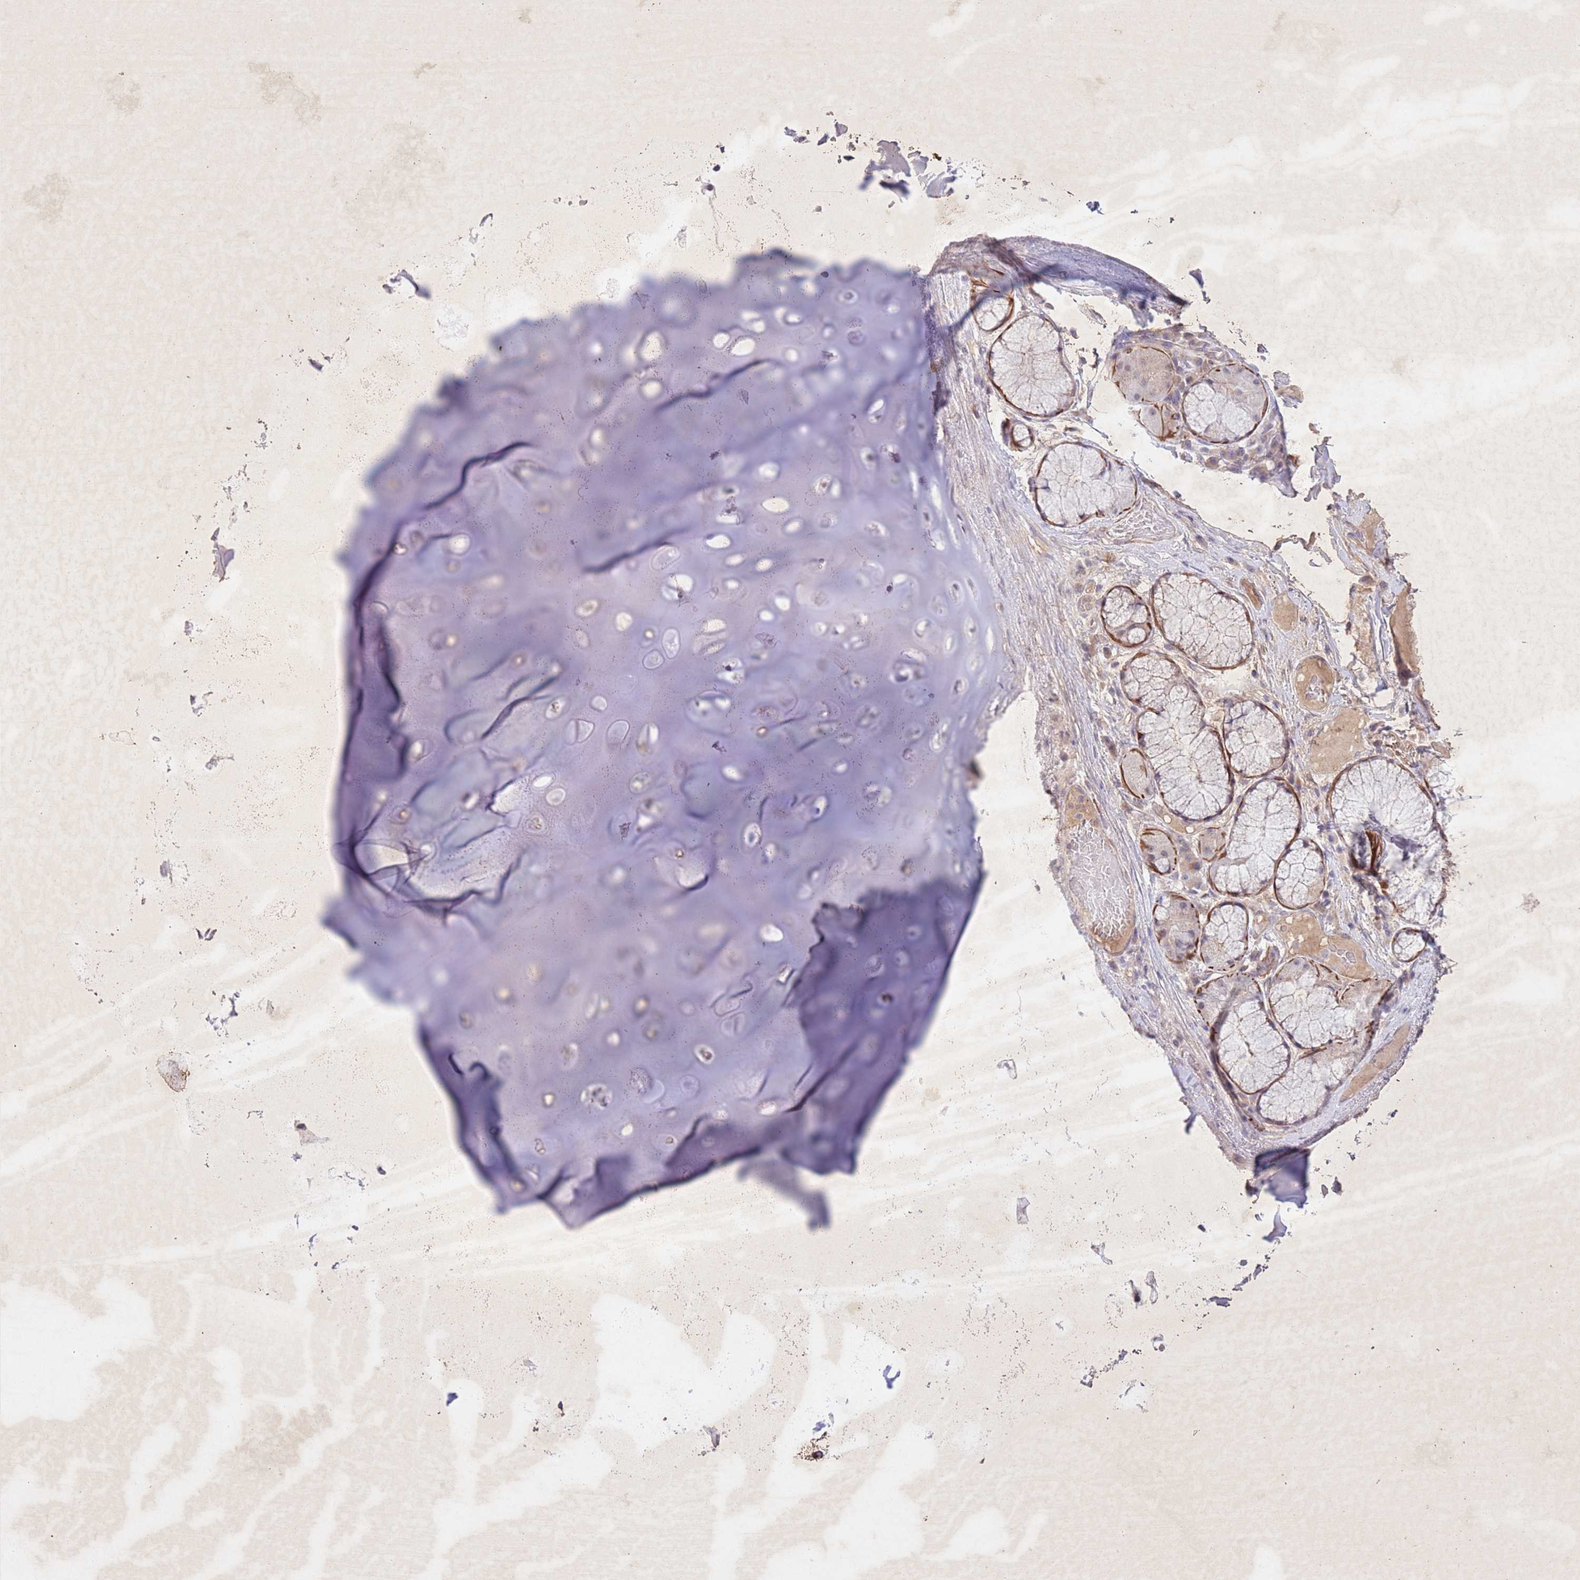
{"staining": {"intensity": "negative", "quantity": "none", "location": "none"}, "tissue": "soft tissue", "cell_type": "Chondrocytes", "image_type": "normal", "snomed": [{"axis": "morphology", "description": "Normal tissue, NOS"}, {"axis": "topography", "description": "Cartilage tissue"}, {"axis": "topography", "description": "Bronchus"}], "caption": "Immunohistochemistry (IHC) histopathology image of unremarkable soft tissue: soft tissue stained with DAB demonstrates no significant protein positivity in chondrocytes. (DAB IHC, high magnification).", "gene": "CCNI", "patient": {"sex": "male", "age": 56}}